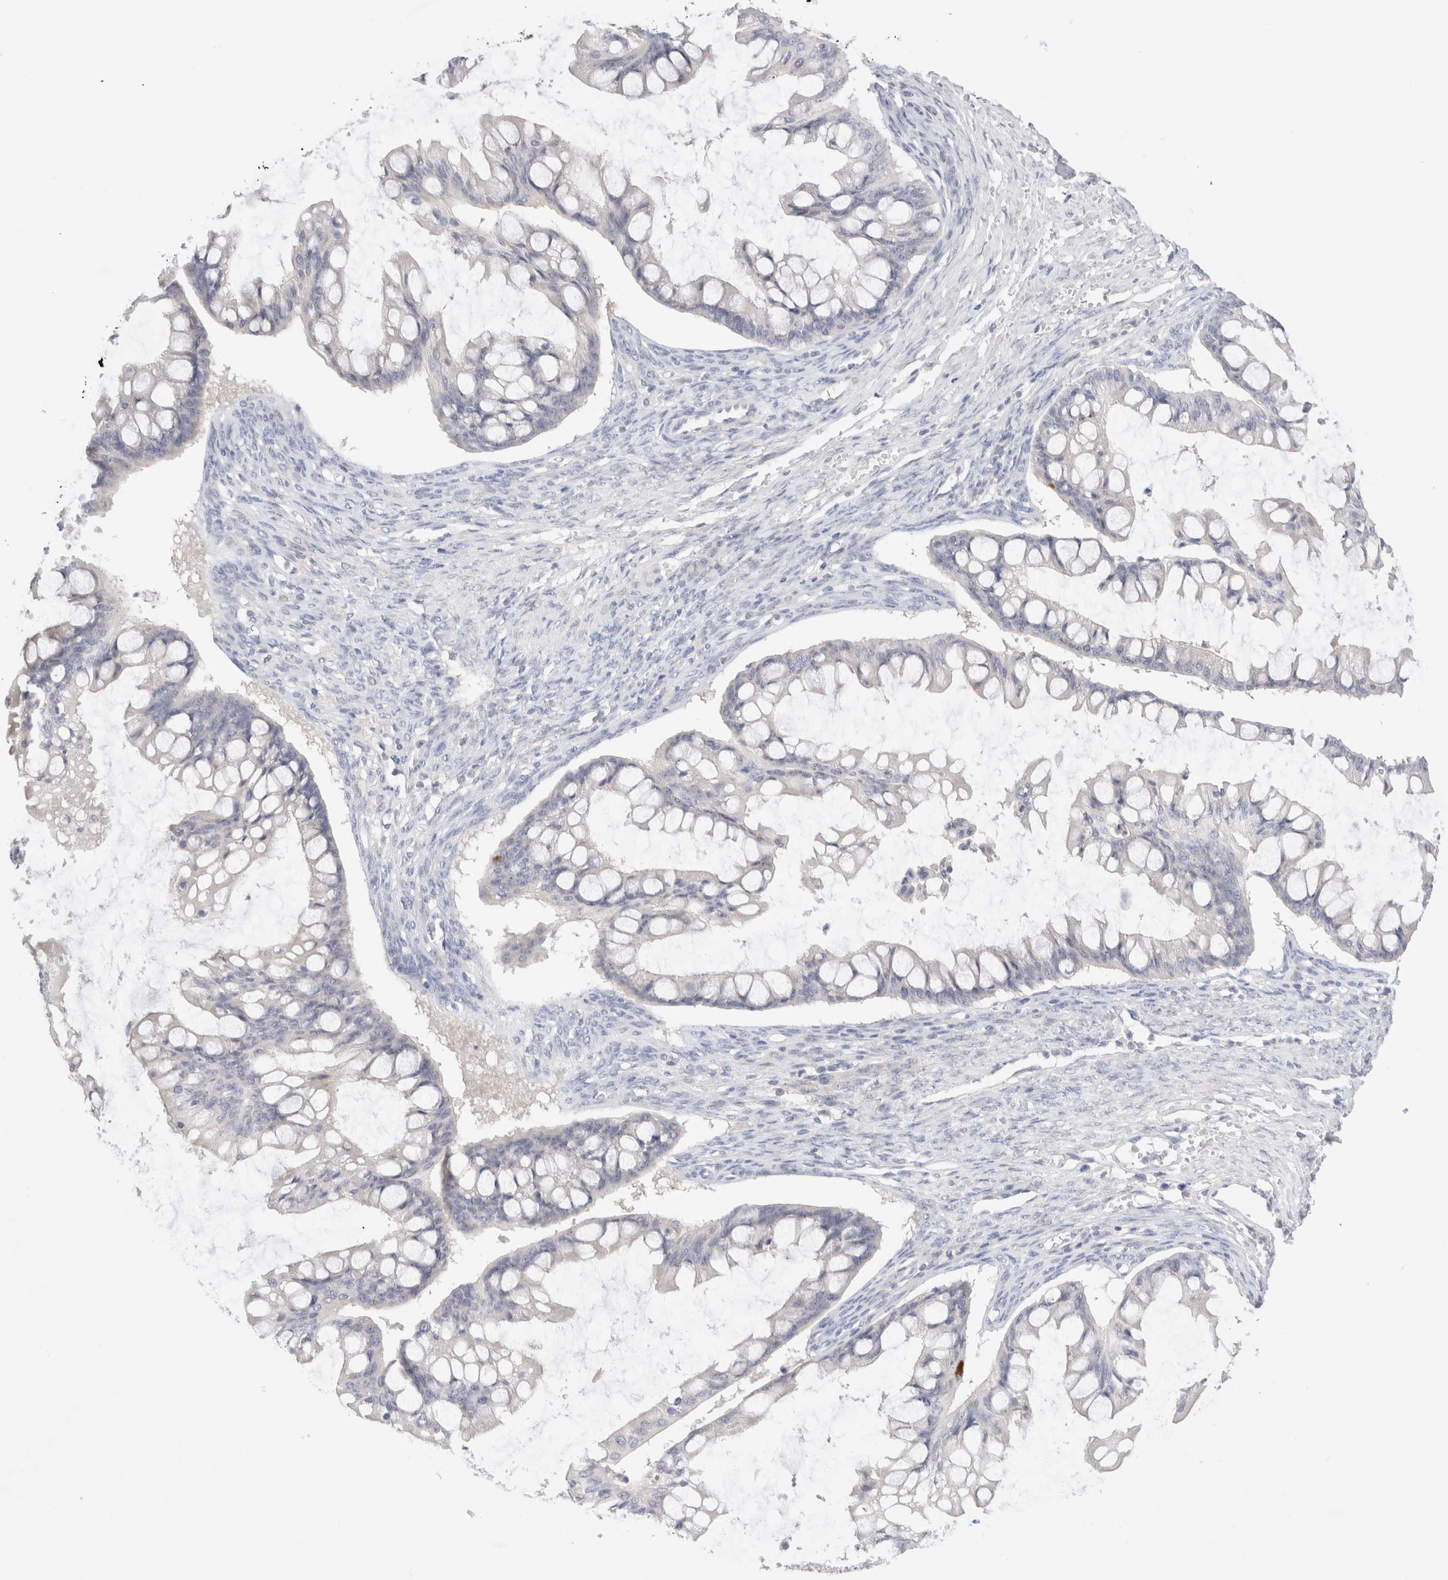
{"staining": {"intensity": "negative", "quantity": "none", "location": "none"}, "tissue": "ovarian cancer", "cell_type": "Tumor cells", "image_type": "cancer", "snomed": [{"axis": "morphology", "description": "Cystadenocarcinoma, mucinous, NOS"}, {"axis": "topography", "description": "Ovary"}], "caption": "Ovarian mucinous cystadenocarcinoma was stained to show a protein in brown. There is no significant positivity in tumor cells.", "gene": "SPATA20", "patient": {"sex": "female", "age": 73}}